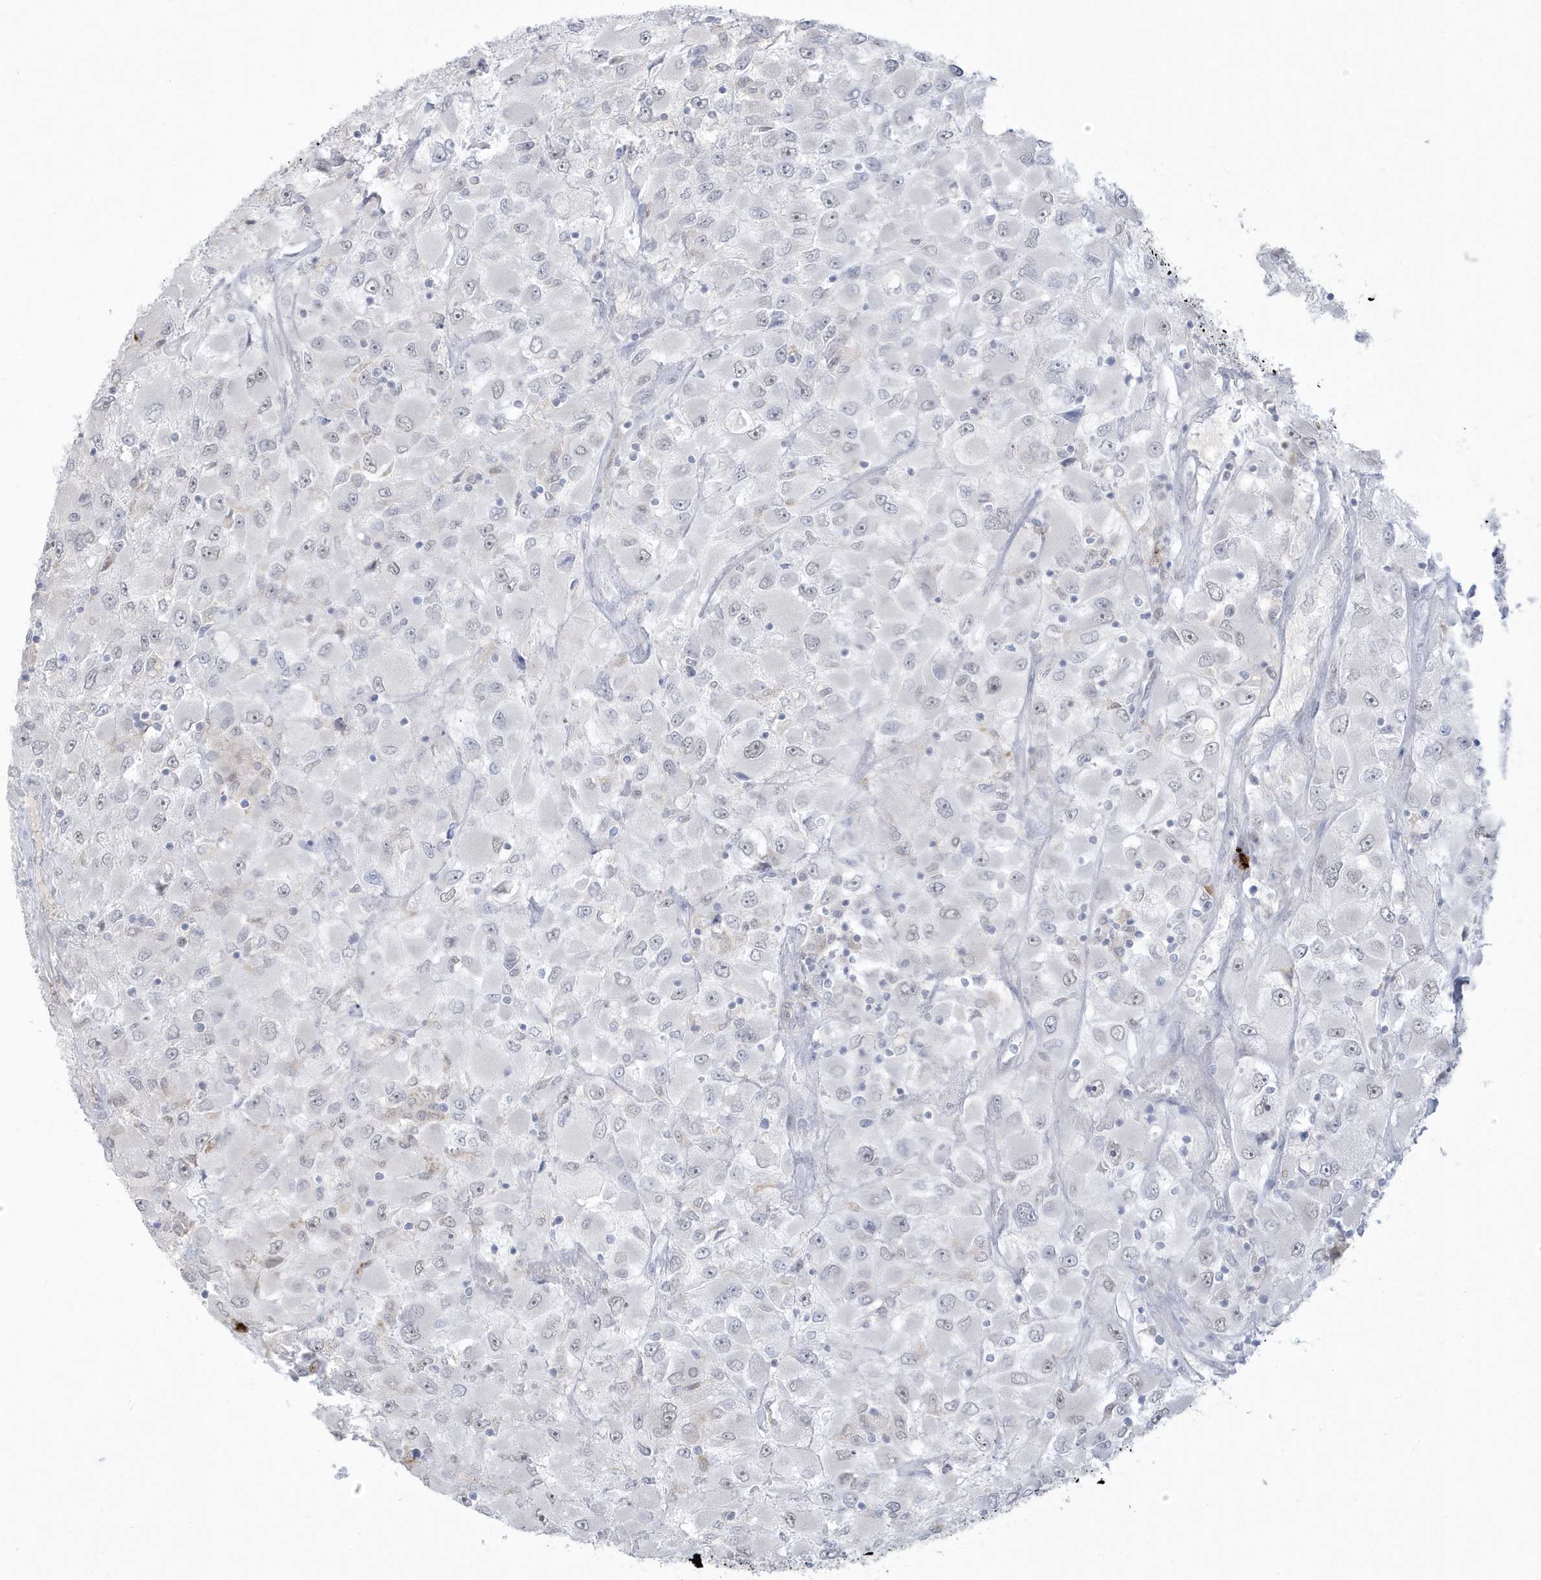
{"staining": {"intensity": "negative", "quantity": "none", "location": "none"}, "tissue": "renal cancer", "cell_type": "Tumor cells", "image_type": "cancer", "snomed": [{"axis": "morphology", "description": "Adenocarcinoma, NOS"}, {"axis": "topography", "description": "Kidney"}], "caption": "IHC of renal cancer (adenocarcinoma) displays no positivity in tumor cells.", "gene": "HERC6", "patient": {"sex": "female", "age": 52}}